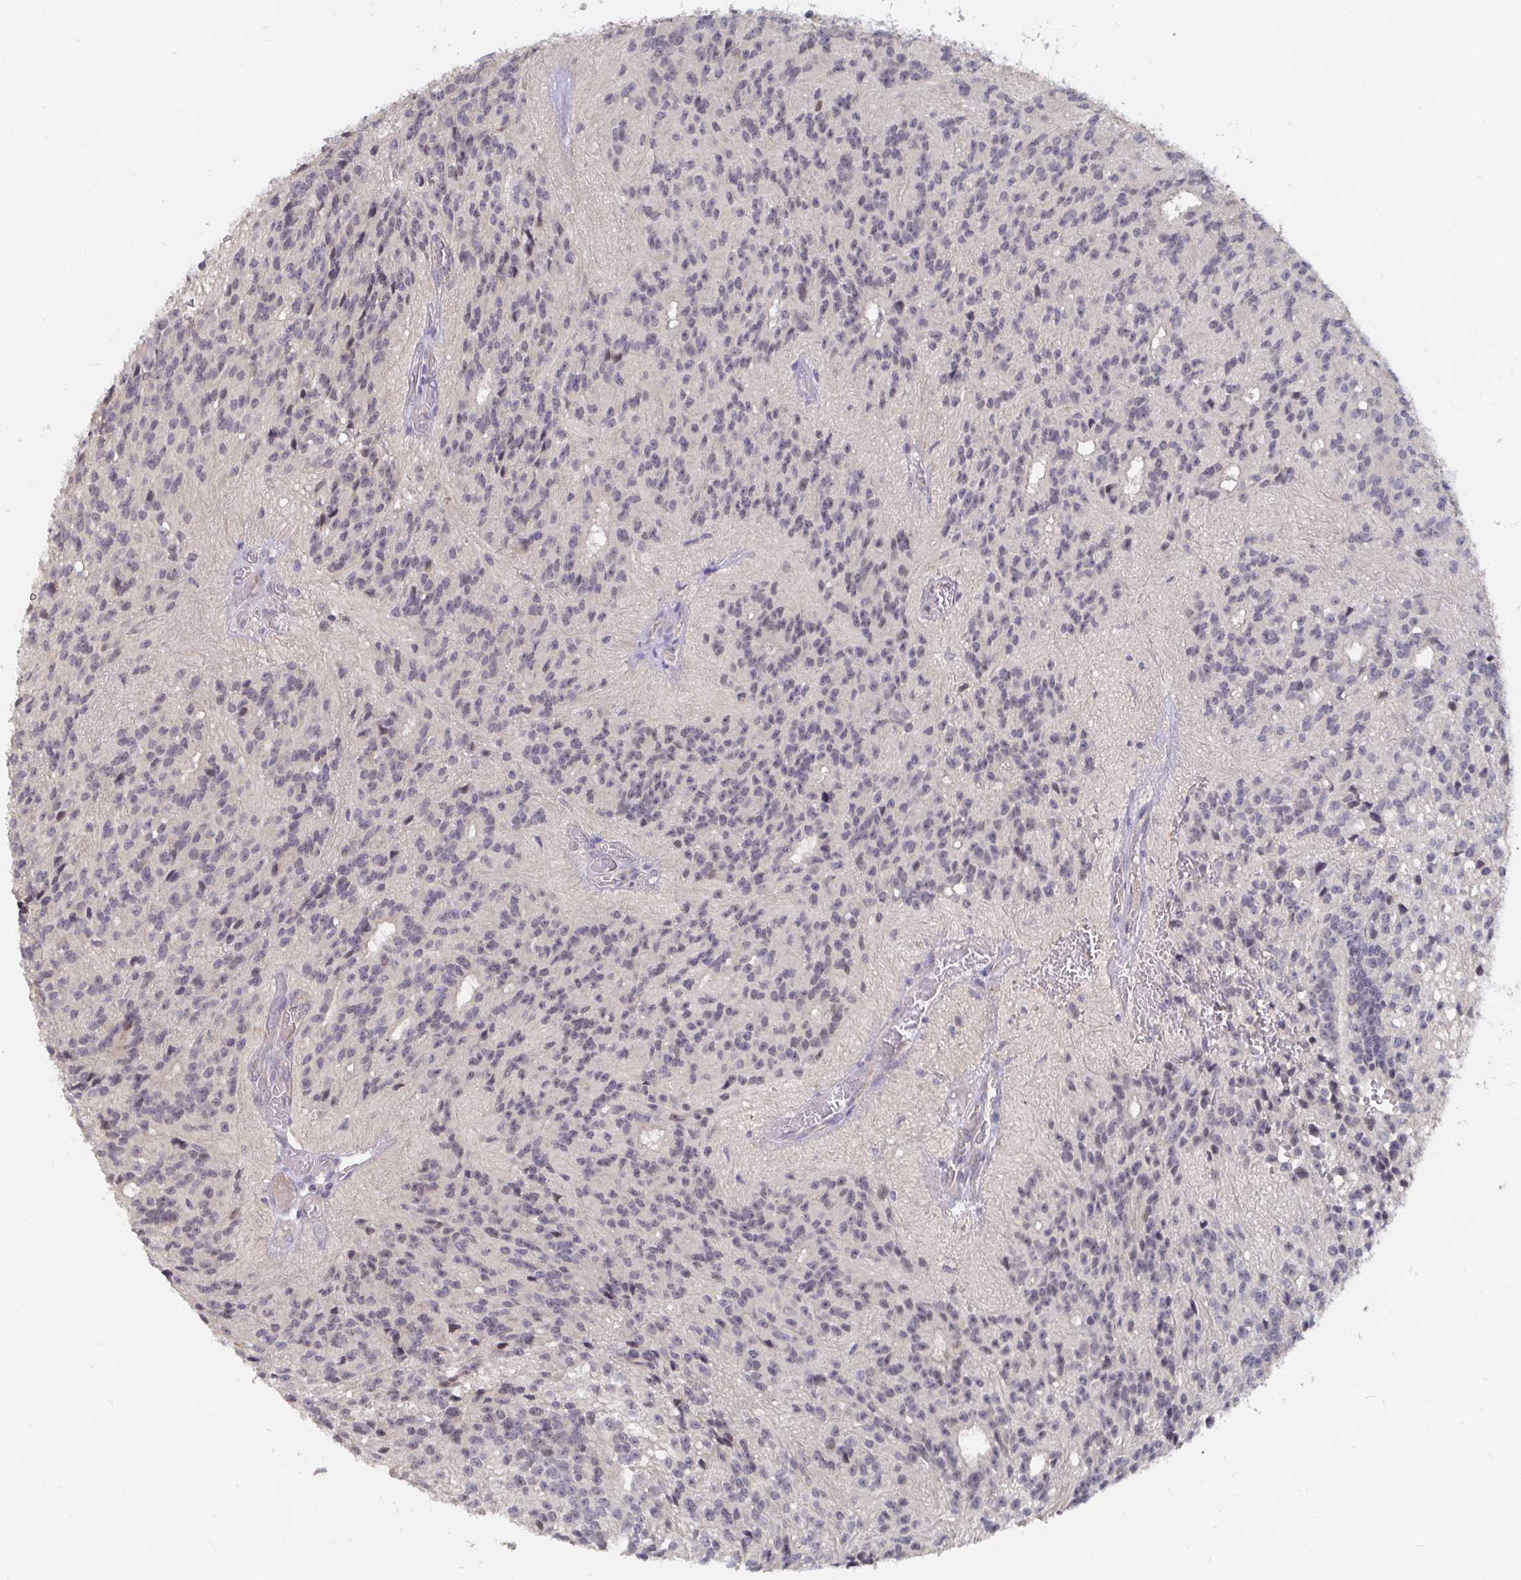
{"staining": {"intensity": "negative", "quantity": "none", "location": "none"}, "tissue": "glioma", "cell_type": "Tumor cells", "image_type": "cancer", "snomed": [{"axis": "morphology", "description": "Glioma, malignant, Low grade"}, {"axis": "topography", "description": "Brain"}], "caption": "IHC of human glioma shows no expression in tumor cells.", "gene": "MEIS1", "patient": {"sex": "male", "age": 31}}